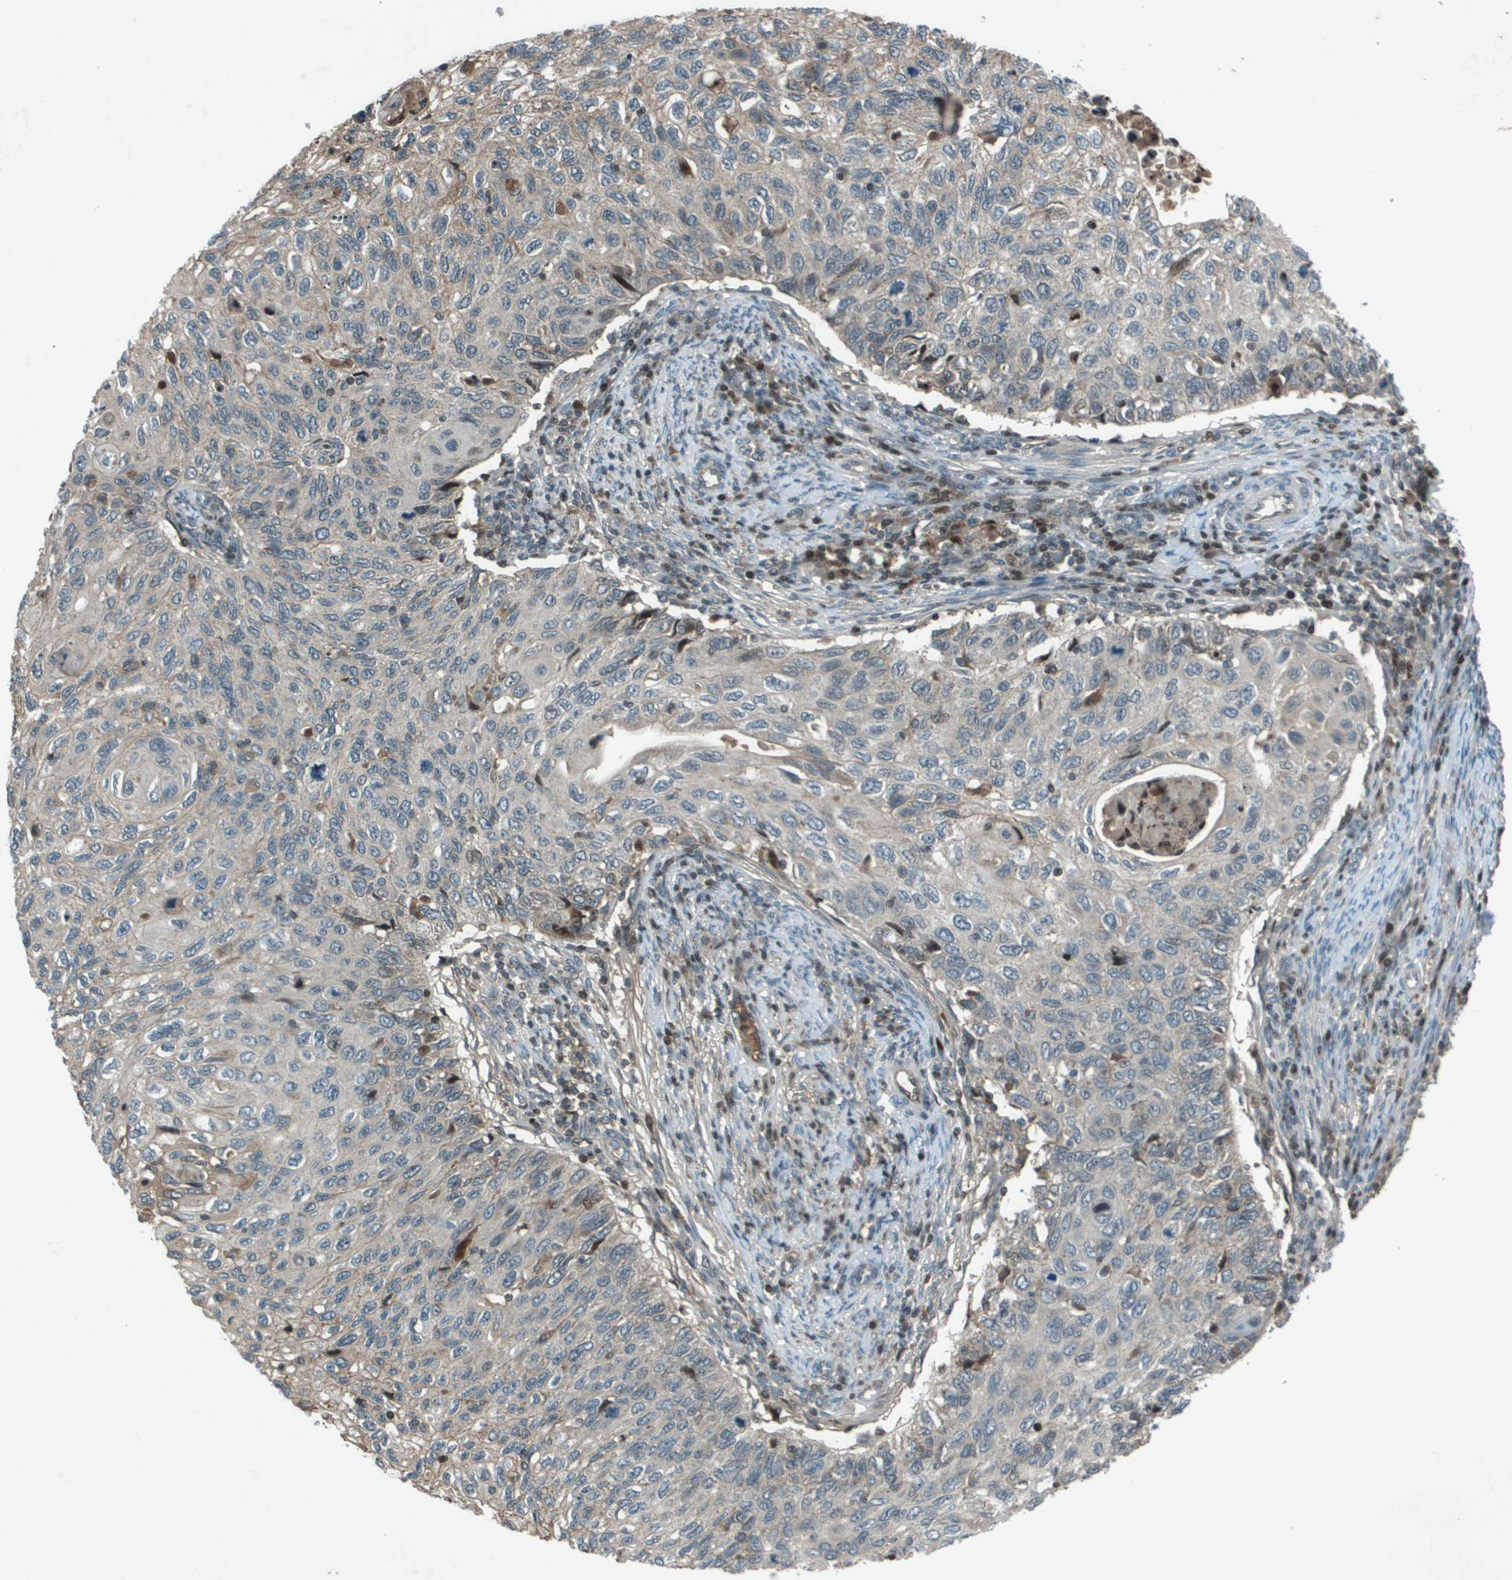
{"staining": {"intensity": "weak", "quantity": "<25%", "location": "cytoplasmic/membranous"}, "tissue": "cervical cancer", "cell_type": "Tumor cells", "image_type": "cancer", "snomed": [{"axis": "morphology", "description": "Squamous cell carcinoma, NOS"}, {"axis": "topography", "description": "Cervix"}], "caption": "This is an immunohistochemistry (IHC) histopathology image of cervical cancer (squamous cell carcinoma). There is no staining in tumor cells.", "gene": "CXCL12", "patient": {"sex": "female", "age": 70}}